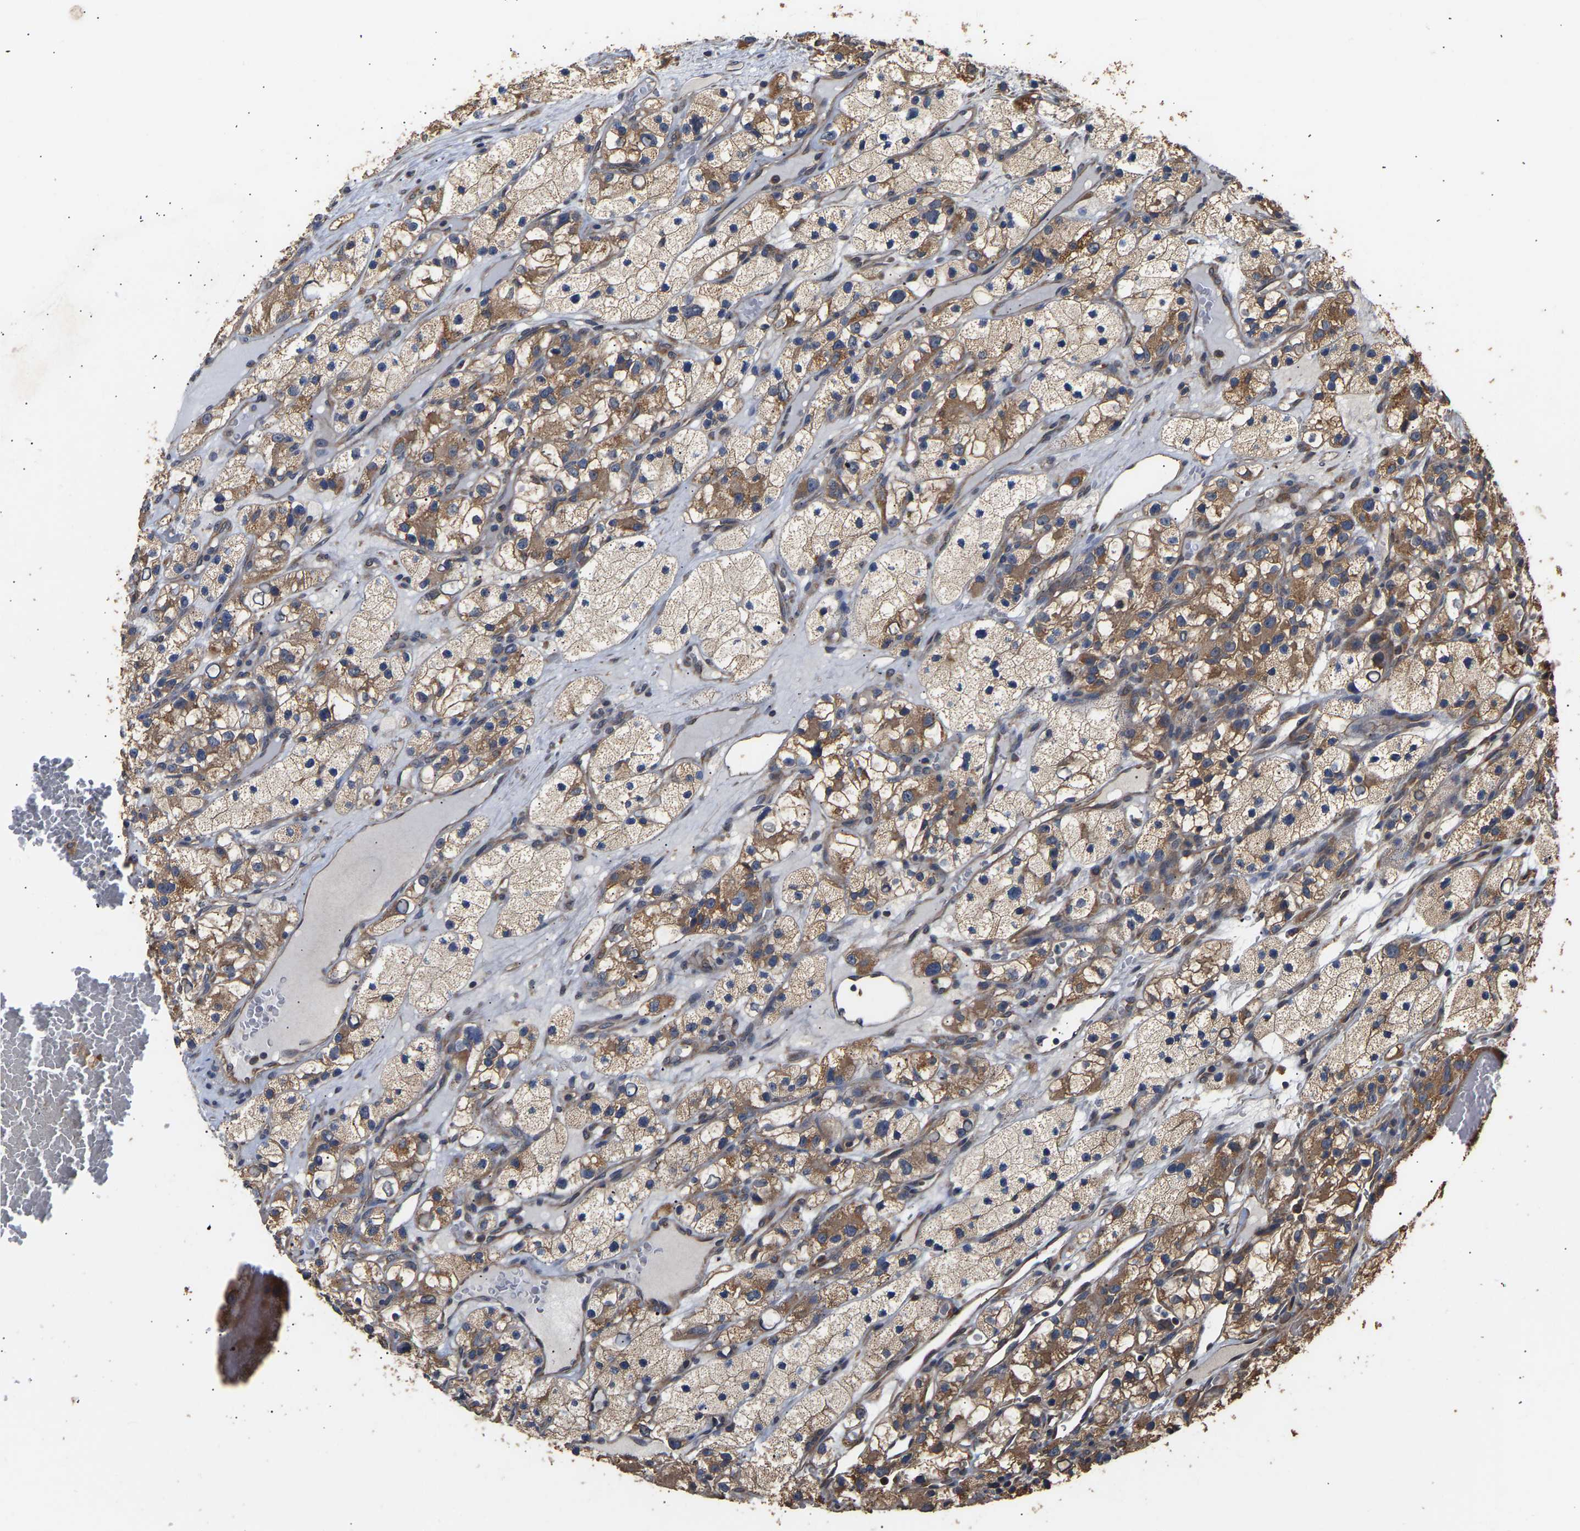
{"staining": {"intensity": "moderate", "quantity": ">75%", "location": "cytoplasmic/membranous"}, "tissue": "renal cancer", "cell_type": "Tumor cells", "image_type": "cancer", "snomed": [{"axis": "morphology", "description": "Adenocarcinoma, NOS"}, {"axis": "topography", "description": "Kidney"}], "caption": "This histopathology image demonstrates immunohistochemistry staining of human renal cancer, with medium moderate cytoplasmic/membranous positivity in approximately >75% of tumor cells.", "gene": "ZNF26", "patient": {"sex": "female", "age": 57}}